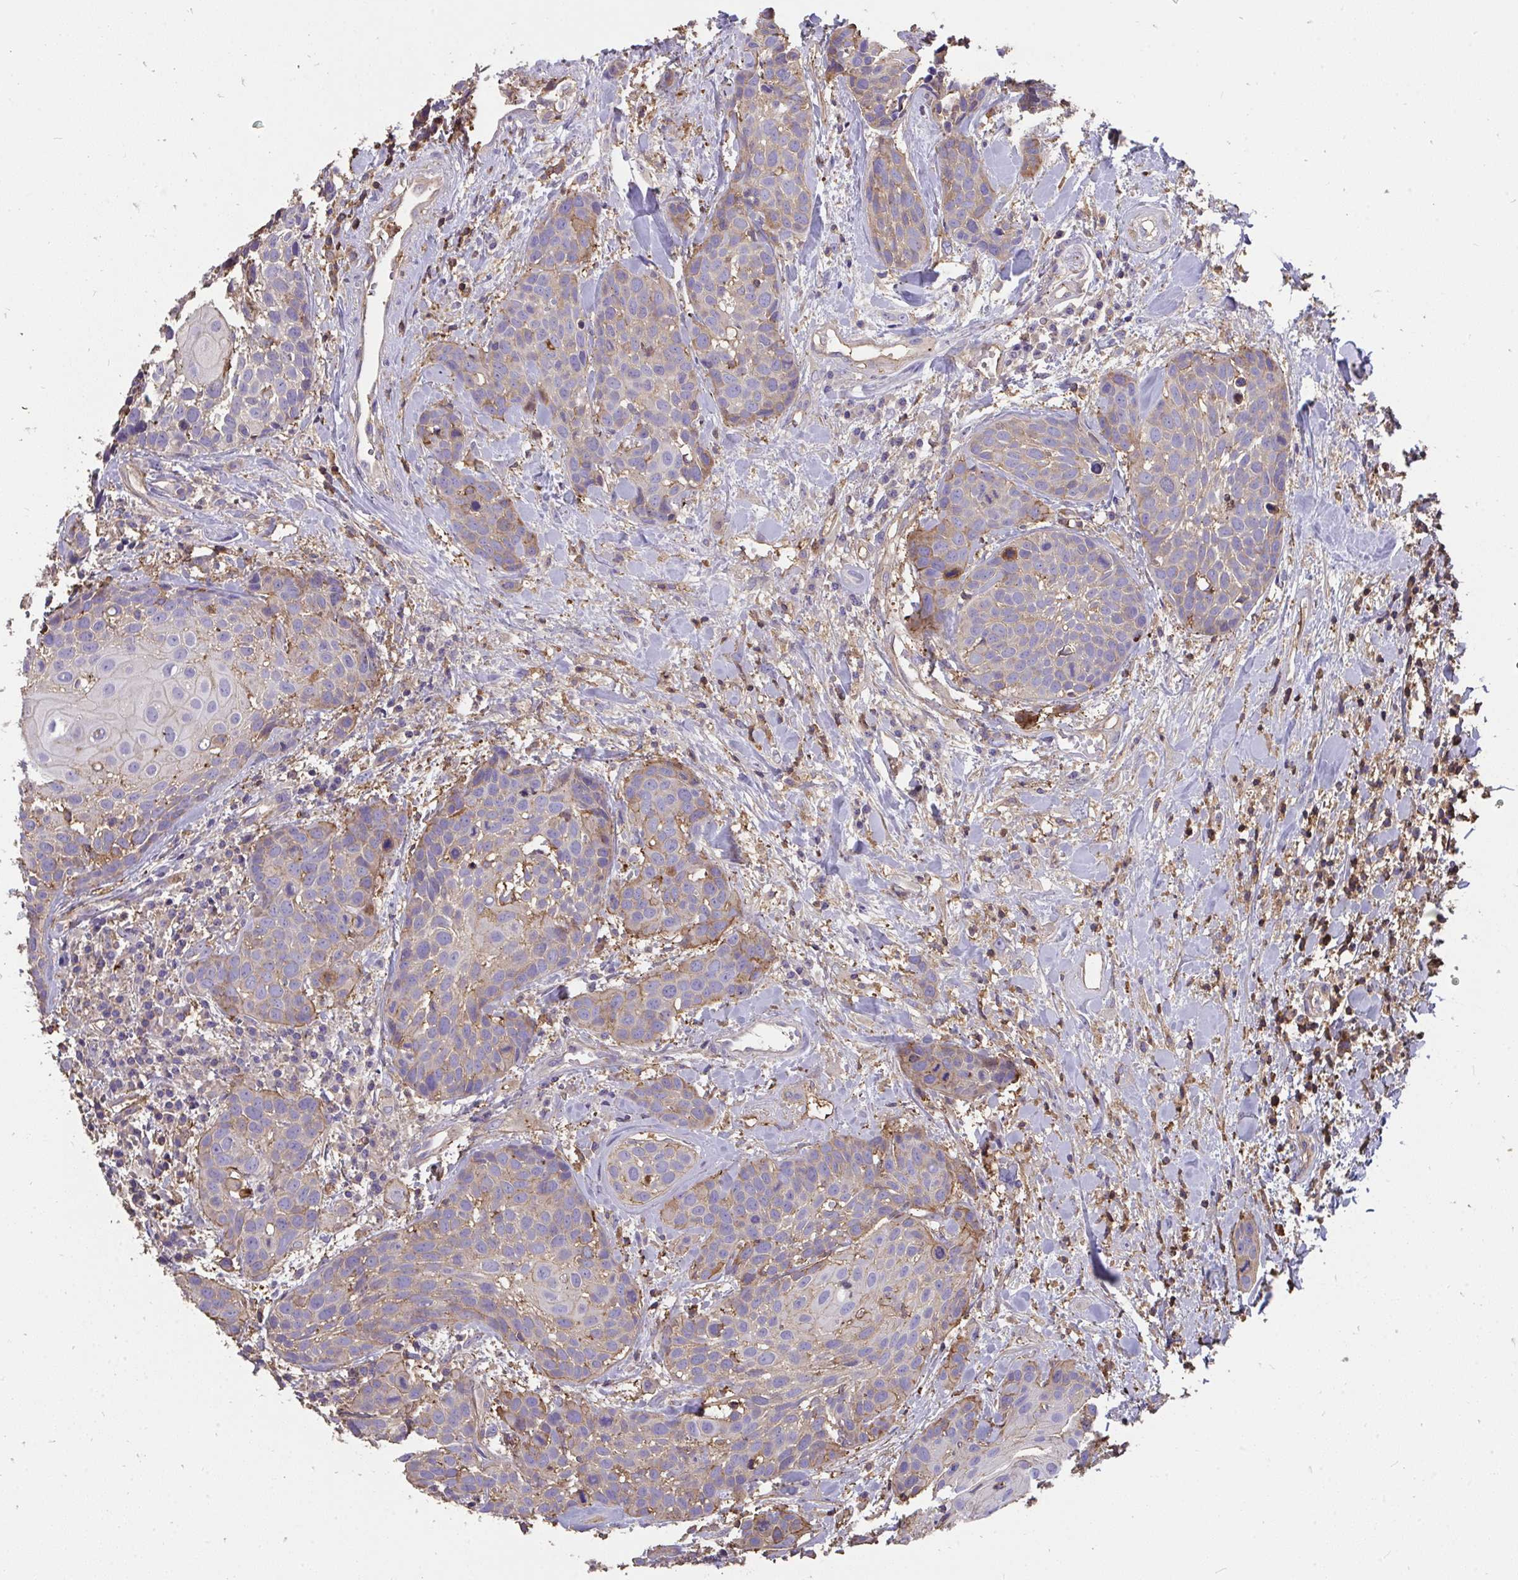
{"staining": {"intensity": "weak", "quantity": "<25%", "location": "cytoplasmic/membranous"}, "tissue": "head and neck cancer", "cell_type": "Tumor cells", "image_type": "cancer", "snomed": [{"axis": "morphology", "description": "Squamous cell carcinoma, NOS"}, {"axis": "topography", "description": "Head-Neck"}], "caption": "Tumor cells show no significant protein positivity in squamous cell carcinoma (head and neck).", "gene": "CFL1", "patient": {"sex": "female", "age": 50}}